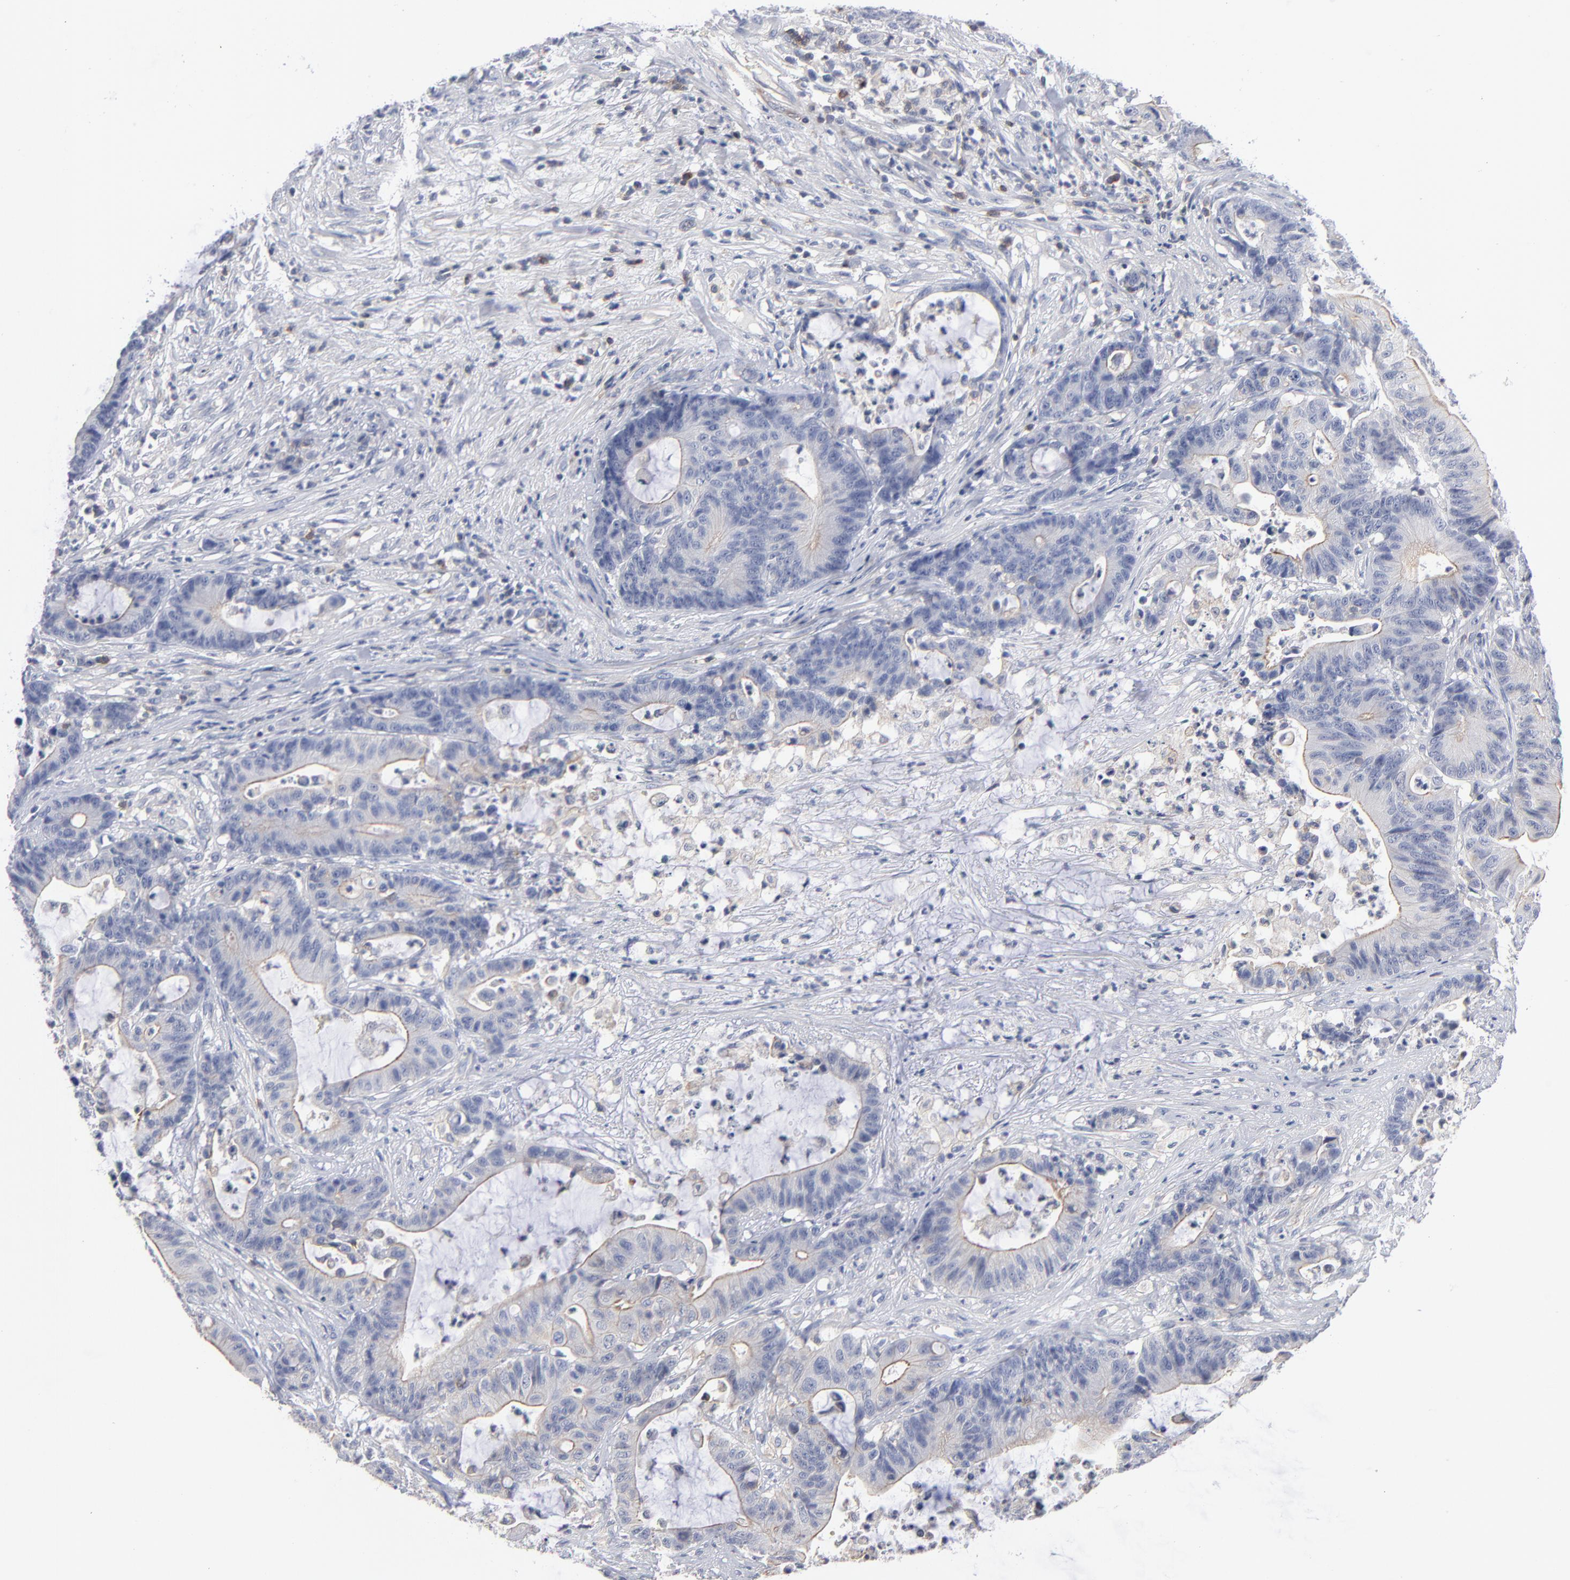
{"staining": {"intensity": "weak", "quantity": "25%-75%", "location": "cytoplasmic/membranous"}, "tissue": "colorectal cancer", "cell_type": "Tumor cells", "image_type": "cancer", "snomed": [{"axis": "morphology", "description": "Adenocarcinoma, NOS"}, {"axis": "topography", "description": "Colon"}], "caption": "Colorectal cancer was stained to show a protein in brown. There is low levels of weak cytoplasmic/membranous positivity in about 25%-75% of tumor cells.", "gene": "PDLIM2", "patient": {"sex": "female", "age": 84}}